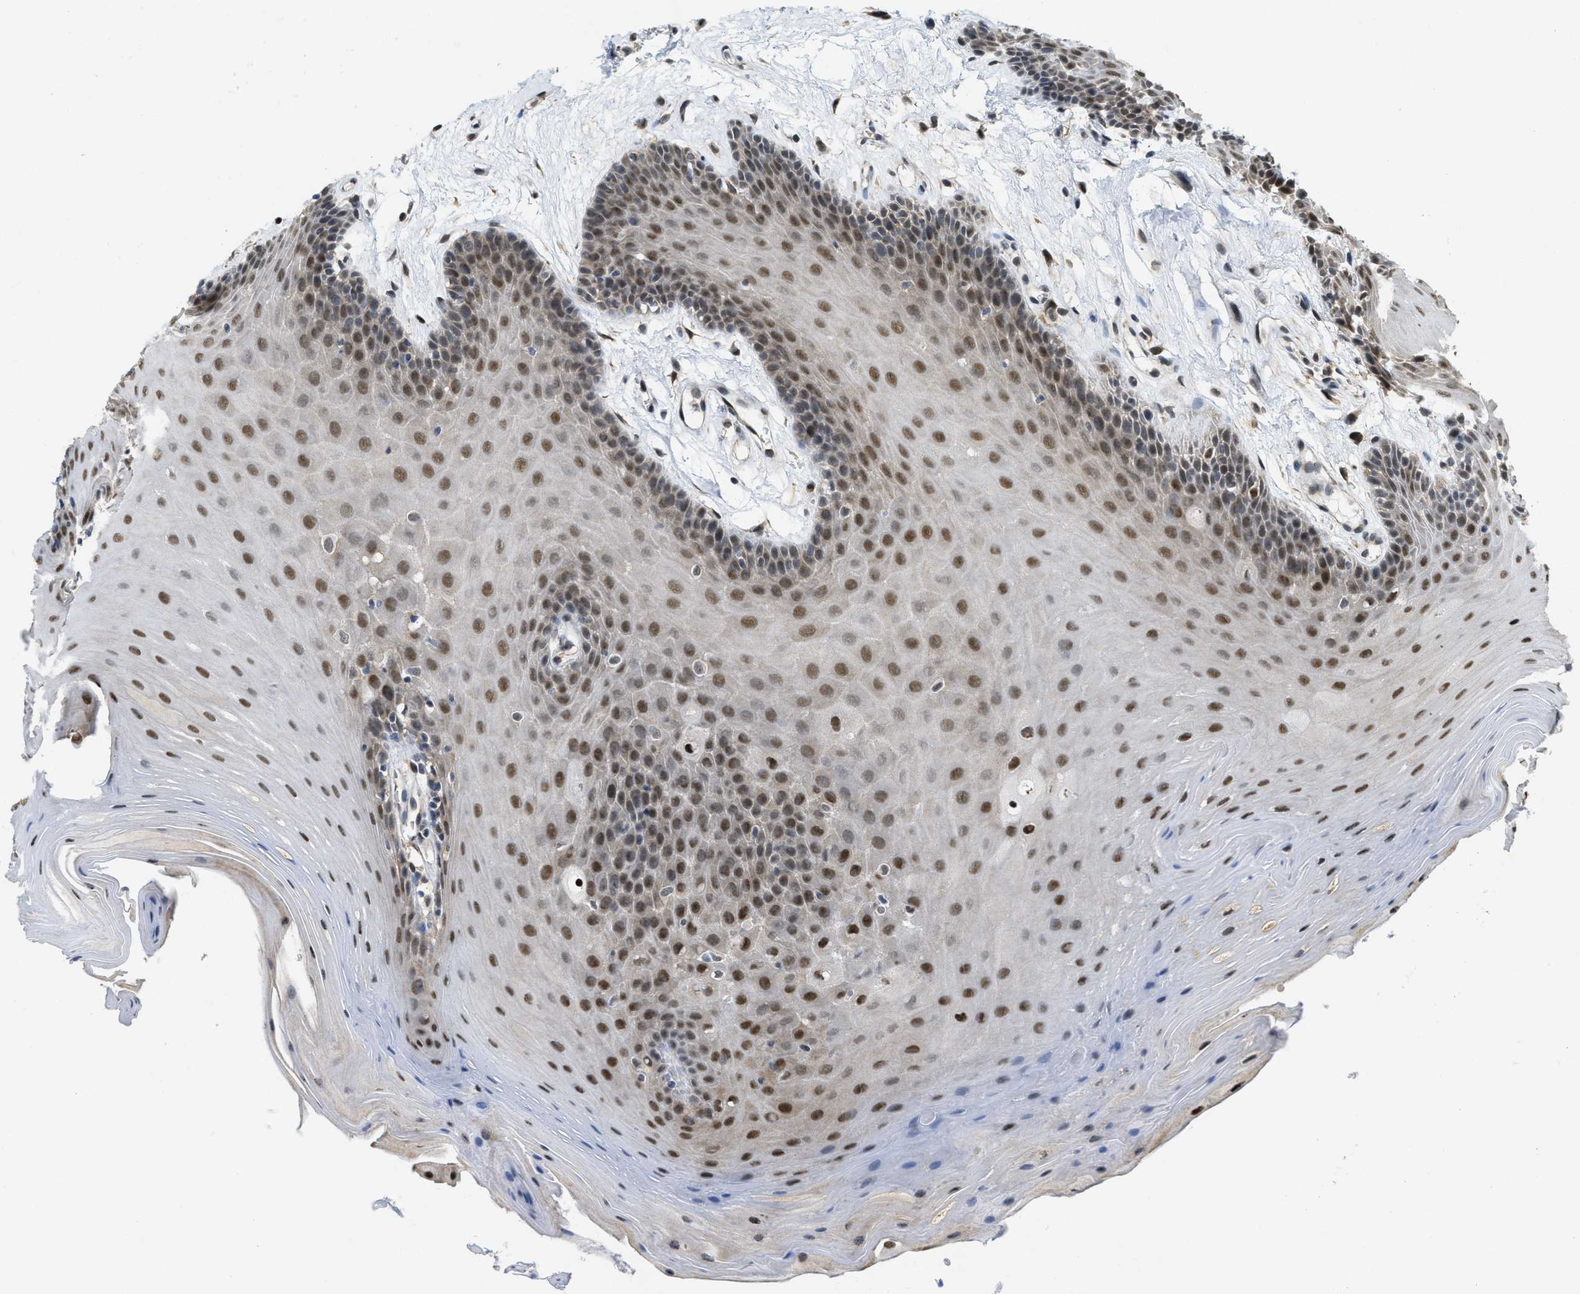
{"staining": {"intensity": "moderate", "quantity": ">75%", "location": "nuclear"}, "tissue": "oral mucosa", "cell_type": "Squamous epithelial cells", "image_type": "normal", "snomed": [{"axis": "morphology", "description": "Normal tissue, NOS"}, {"axis": "morphology", "description": "Squamous cell carcinoma, NOS"}, {"axis": "topography", "description": "Oral tissue"}, {"axis": "topography", "description": "Head-Neck"}], "caption": "Immunohistochemistry of unremarkable oral mucosa displays medium levels of moderate nuclear positivity in approximately >75% of squamous epithelial cells.", "gene": "PSMC5", "patient": {"sex": "male", "age": 71}}